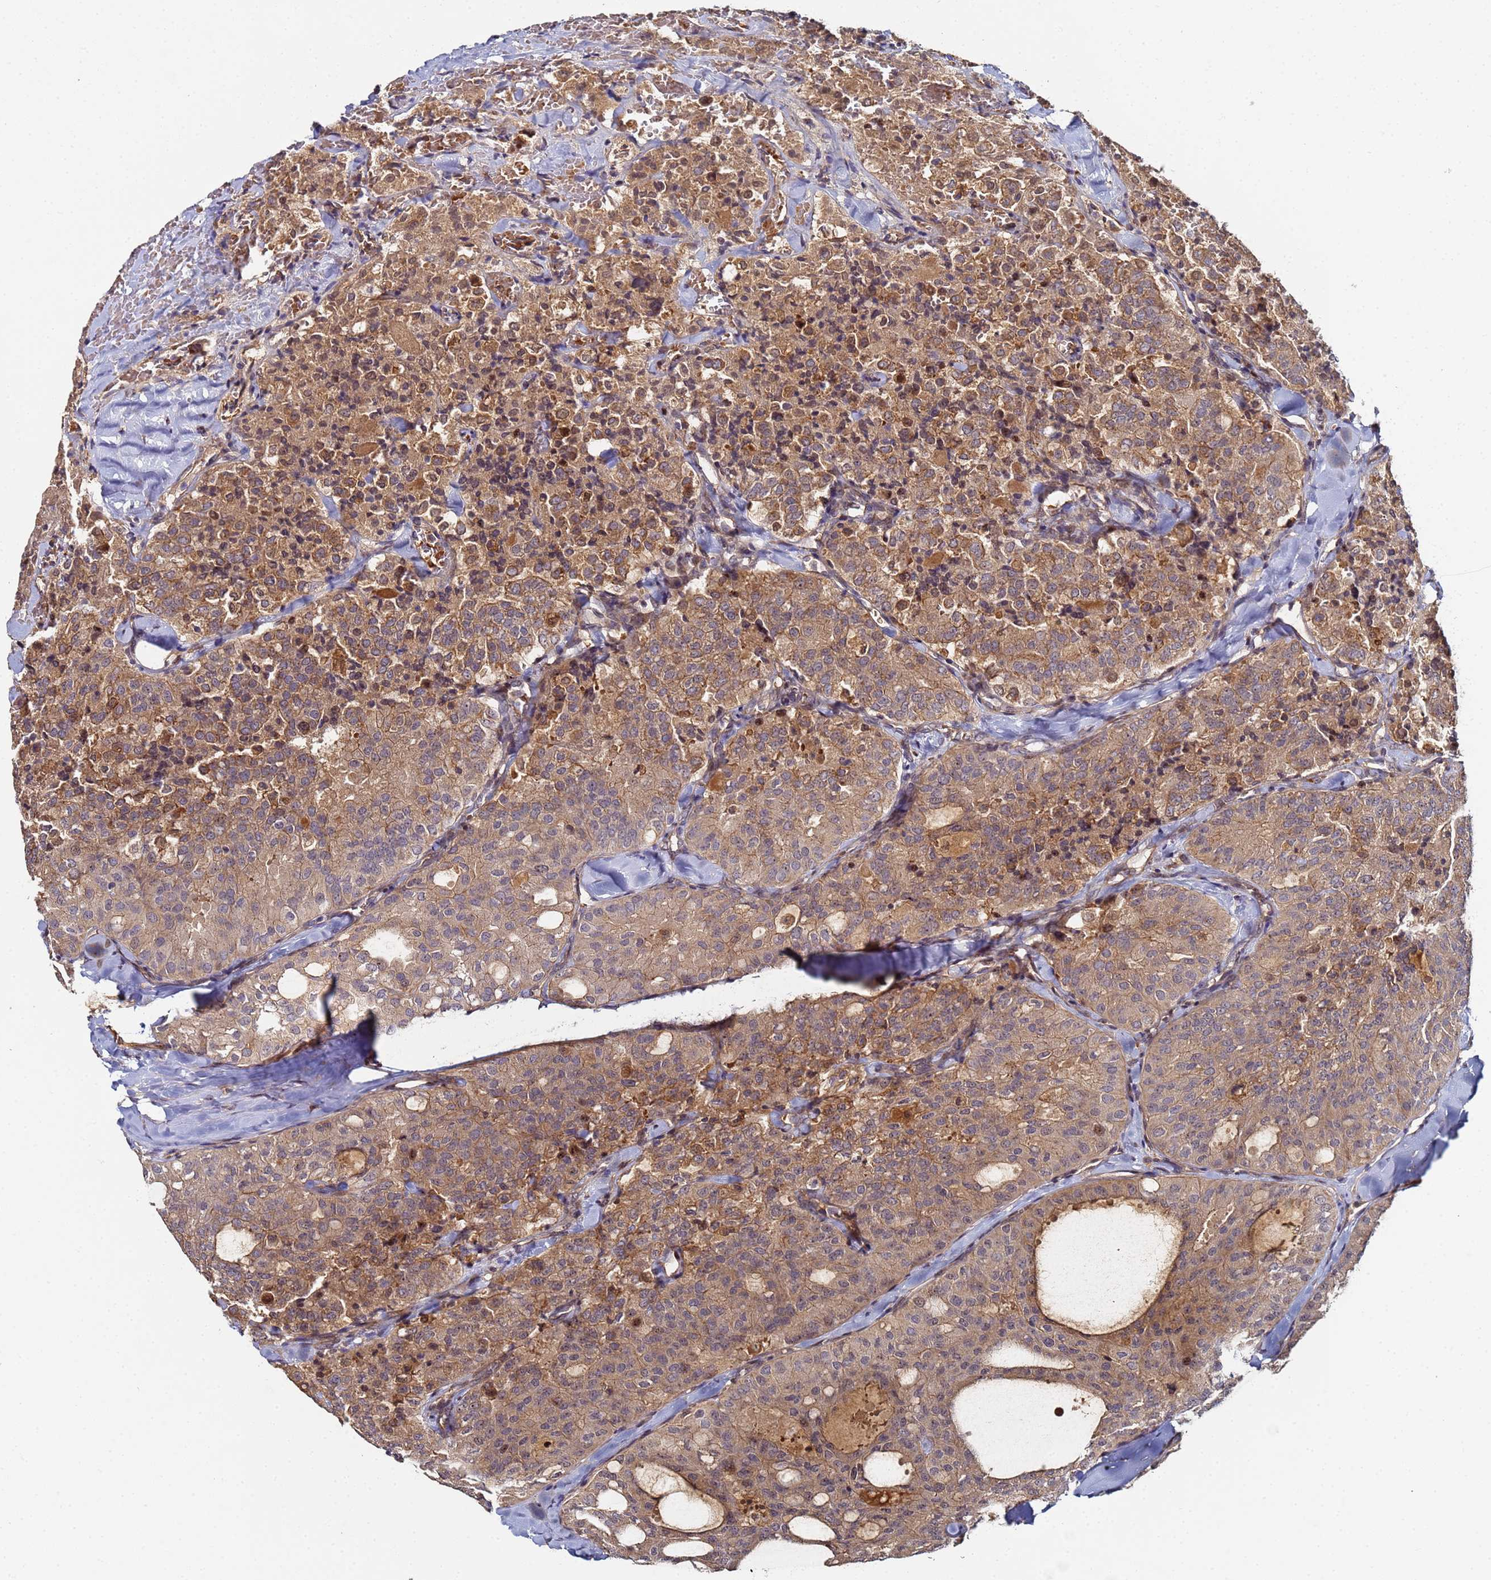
{"staining": {"intensity": "moderate", "quantity": ">75%", "location": "cytoplasmic/membranous,nuclear"}, "tissue": "thyroid cancer", "cell_type": "Tumor cells", "image_type": "cancer", "snomed": [{"axis": "morphology", "description": "Follicular adenoma carcinoma, NOS"}, {"axis": "topography", "description": "Thyroid gland"}], "caption": "An immunohistochemistry (IHC) photomicrograph of tumor tissue is shown. Protein staining in brown shows moderate cytoplasmic/membranous and nuclear positivity in thyroid cancer (follicular adenoma carcinoma) within tumor cells. (DAB IHC, brown staining for protein, blue staining for nuclei).", "gene": "OSER1", "patient": {"sex": "male", "age": 75}}